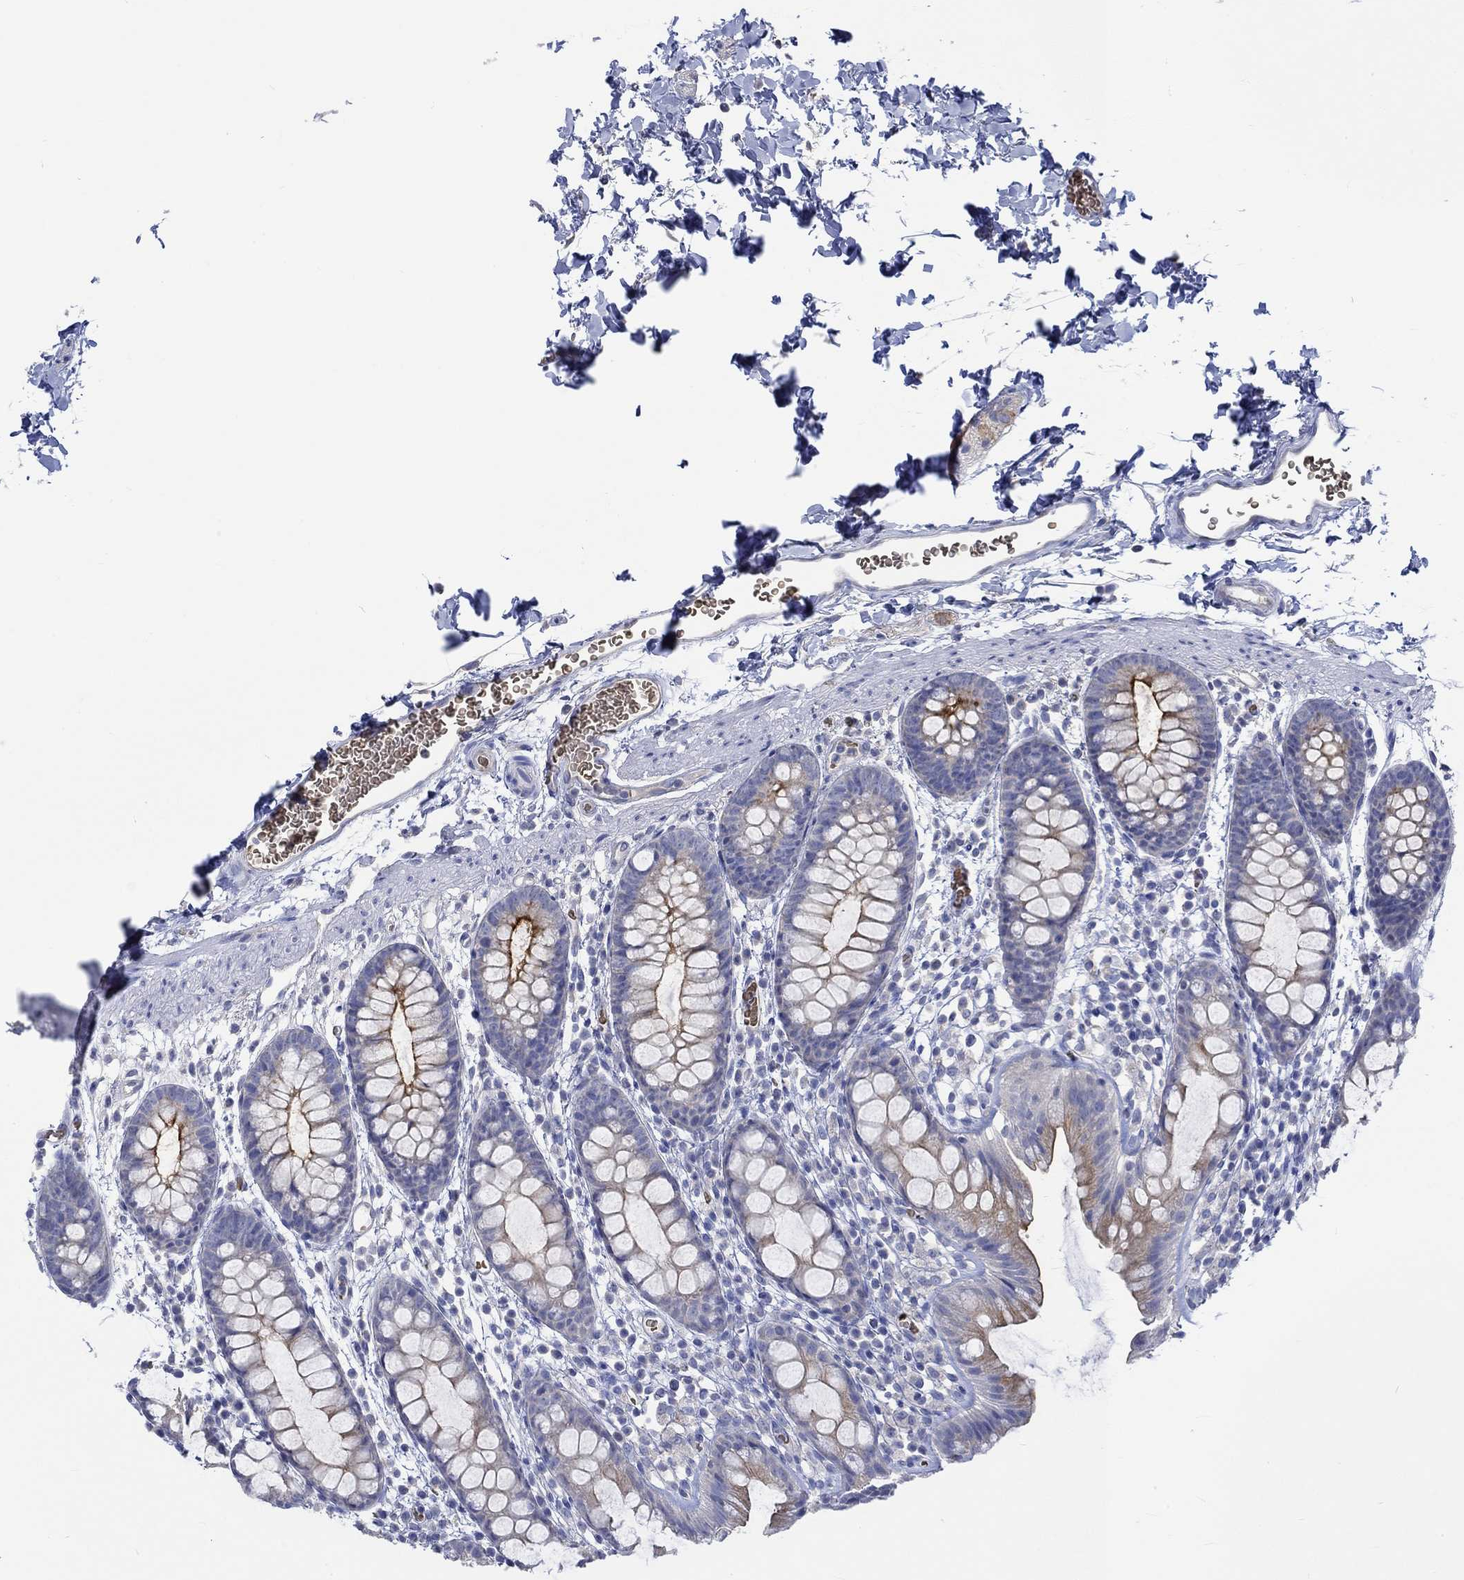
{"staining": {"intensity": "strong", "quantity": "25%-75%", "location": "cytoplasmic/membranous"}, "tissue": "rectum", "cell_type": "Glandular cells", "image_type": "normal", "snomed": [{"axis": "morphology", "description": "Normal tissue, NOS"}, {"axis": "topography", "description": "Rectum"}], "caption": "About 25%-75% of glandular cells in unremarkable human rectum reveal strong cytoplasmic/membranous protein staining as visualized by brown immunohistochemical staining.", "gene": "KCNA1", "patient": {"sex": "male", "age": 57}}